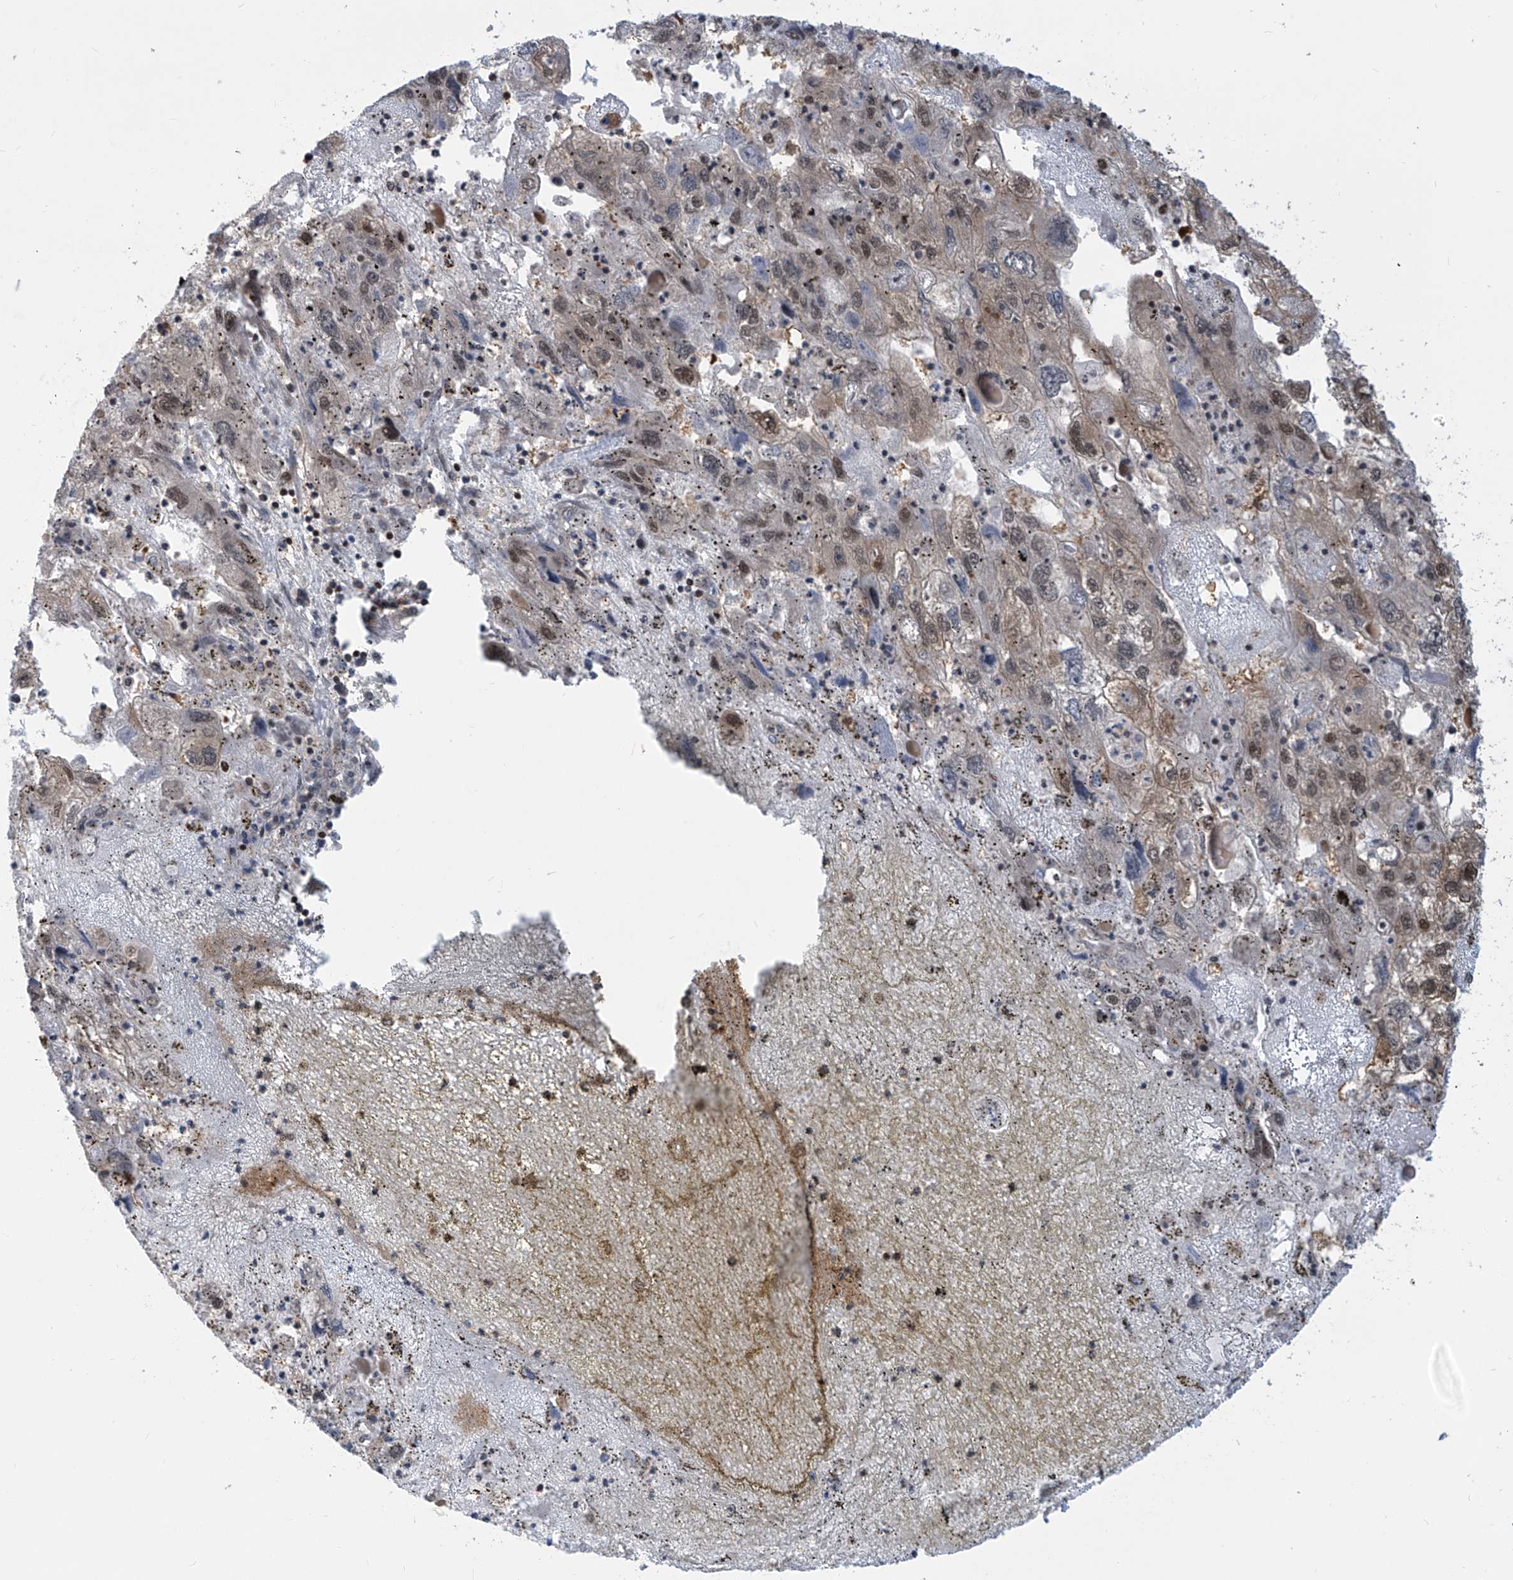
{"staining": {"intensity": "moderate", "quantity": "25%-75%", "location": "nuclear"}, "tissue": "endometrial cancer", "cell_type": "Tumor cells", "image_type": "cancer", "snomed": [{"axis": "morphology", "description": "Adenocarcinoma, NOS"}, {"axis": "topography", "description": "Endometrium"}], "caption": "An image showing moderate nuclear positivity in about 25%-75% of tumor cells in endometrial cancer (adenocarcinoma), as visualized by brown immunohistochemical staining.", "gene": "LAGE3", "patient": {"sex": "female", "age": 49}}